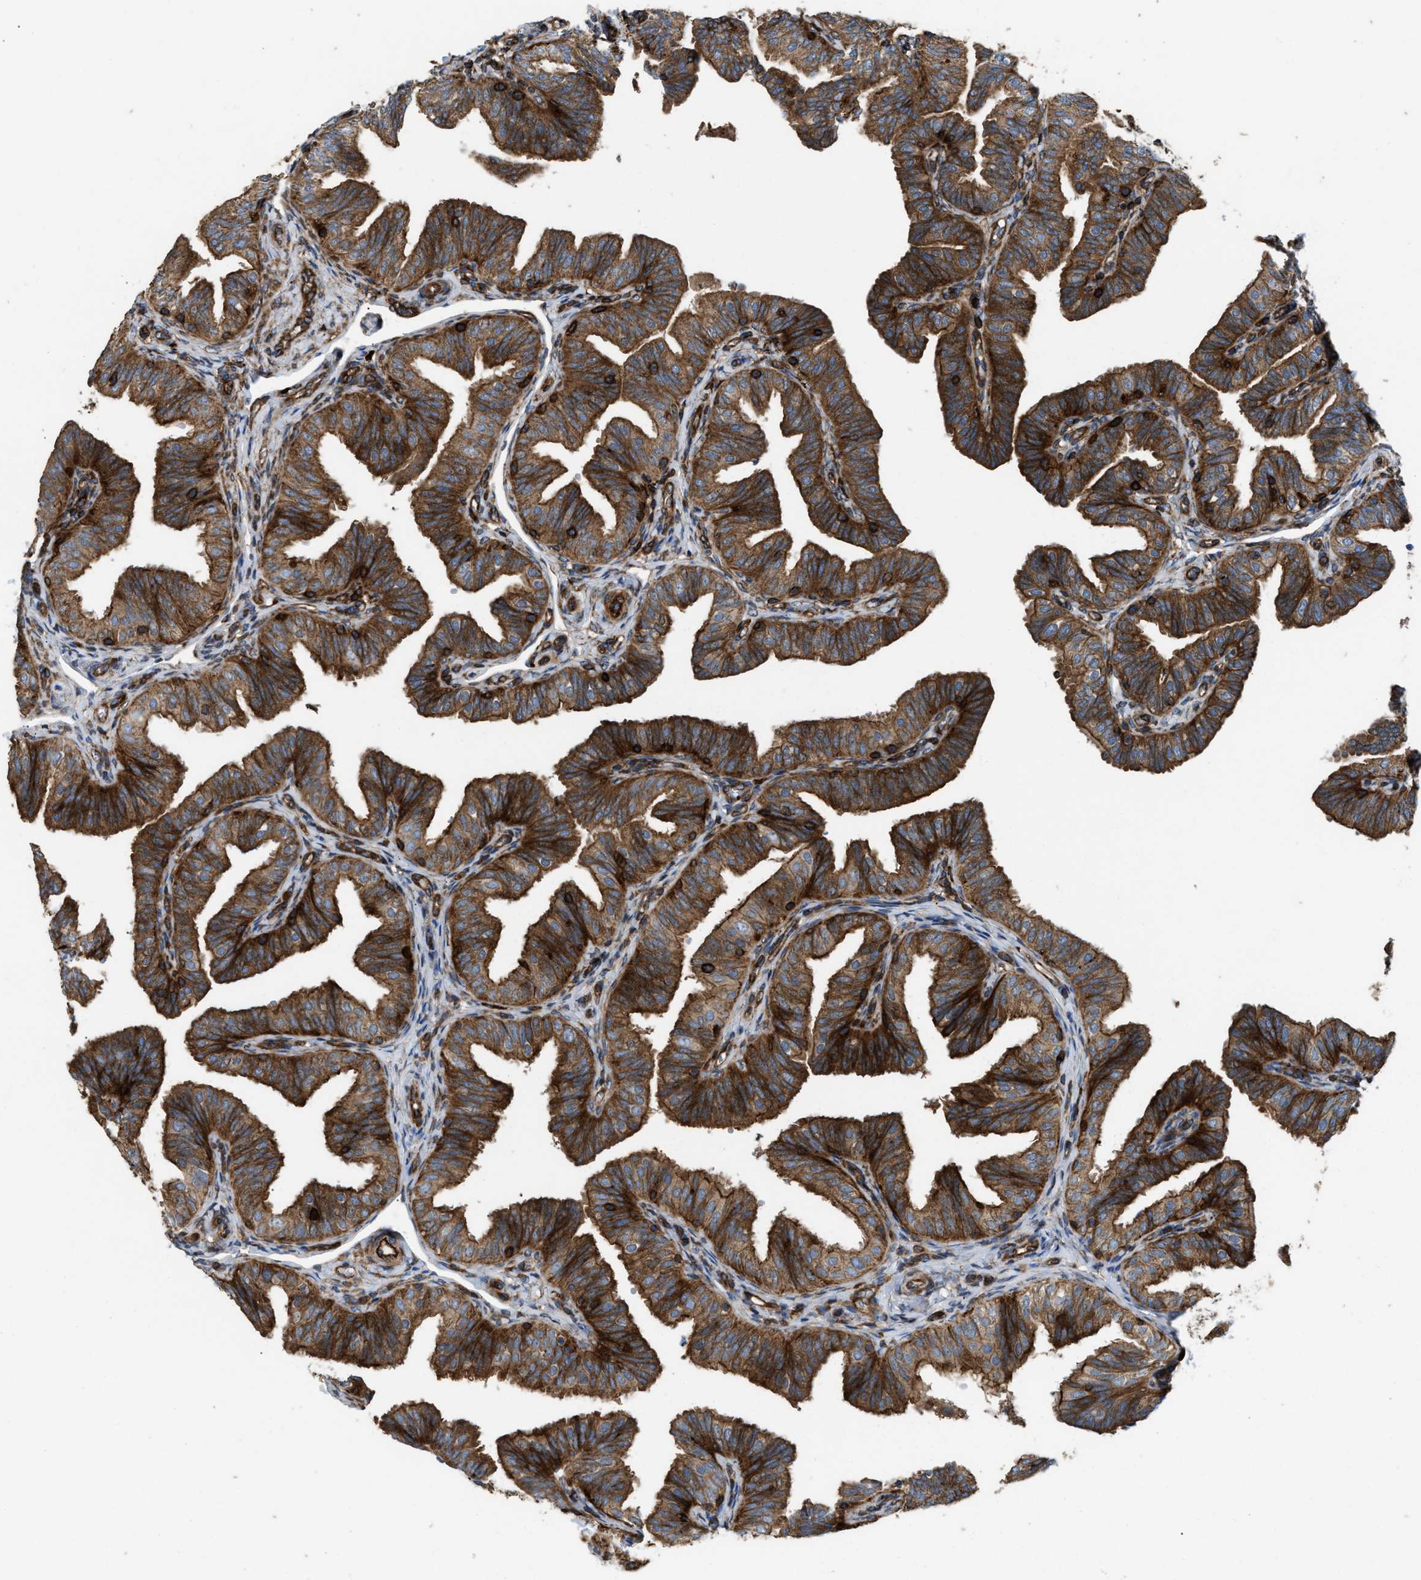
{"staining": {"intensity": "strong", "quantity": ">75%", "location": "cytoplasmic/membranous"}, "tissue": "fallopian tube", "cell_type": "Glandular cells", "image_type": "normal", "snomed": [{"axis": "morphology", "description": "Normal tissue, NOS"}, {"axis": "topography", "description": "Fallopian tube"}], "caption": "High-power microscopy captured an IHC image of unremarkable fallopian tube, revealing strong cytoplasmic/membranous positivity in approximately >75% of glandular cells. The staining is performed using DAB (3,3'-diaminobenzidine) brown chromogen to label protein expression. The nuclei are counter-stained blue using hematoxylin.", "gene": "EGLN1", "patient": {"sex": "female", "age": 35}}